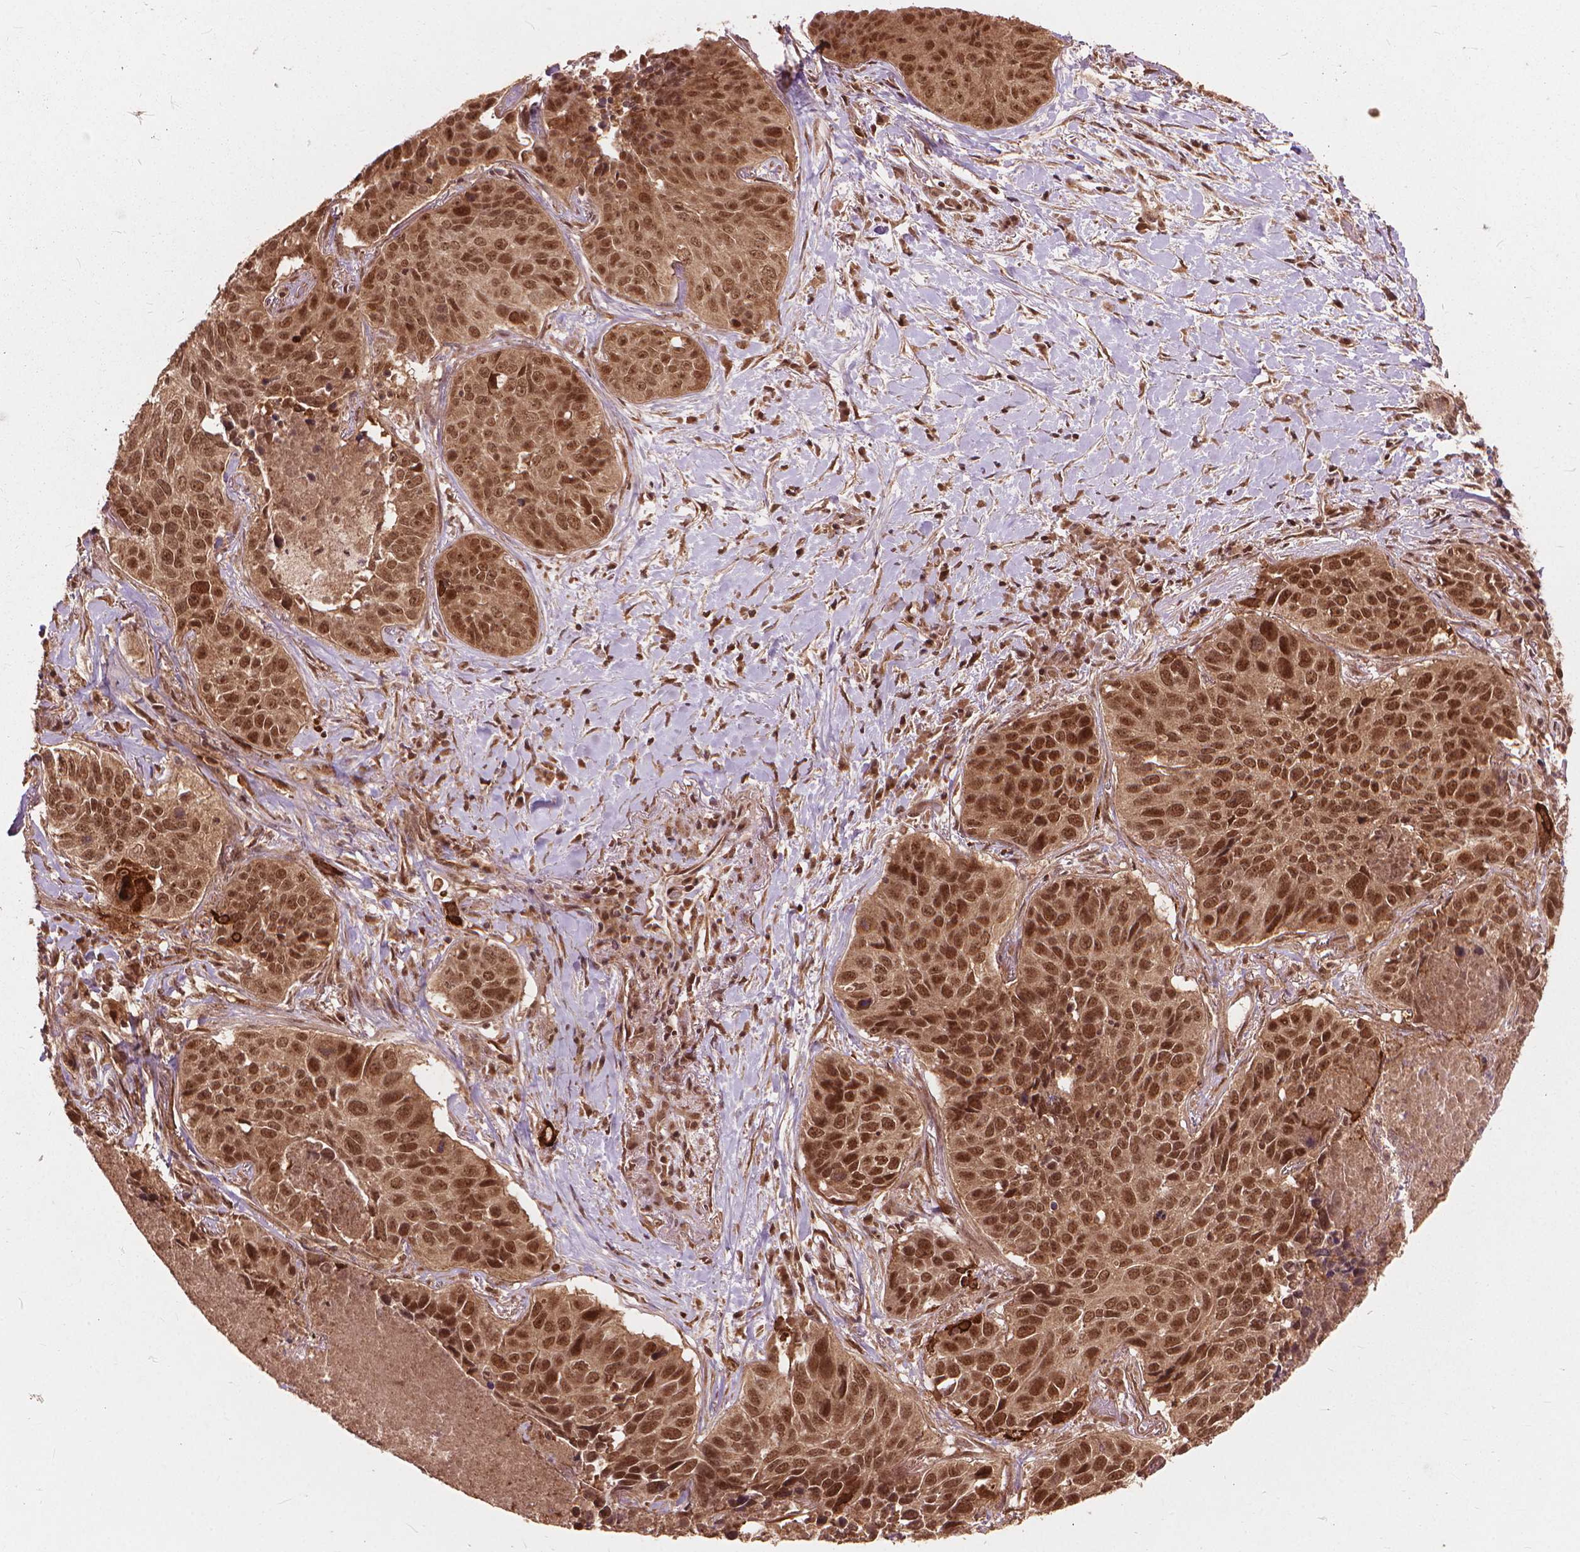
{"staining": {"intensity": "moderate", "quantity": ">75%", "location": "cytoplasmic/membranous,nuclear"}, "tissue": "lung cancer", "cell_type": "Tumor cells", "image_type": "cancer", "snomed": [{"axis": "morphology", "description": "Normal tissue, NOS"}, {"axis": "morphology", "description": "Squamous cell carcinoma, NOS"}, {"axis": "topography", "description": "Bronchus"}, {"axis": "topography", "description": "Lung"}], "caption": "Brown immunohistochemical staining in lung squamous cell carcinoma exhibits moderate cytoplasmic/membranous and nuclear positivity in approximately >75% of tumor cells. The staining was performed using DAB to visualize the protein expression in brown, while the nuclei were stained in blue with hematoxylin (Magnification: 20x).", "gene": "SSU72", "patient": {"sex": "male", "age": 64}}